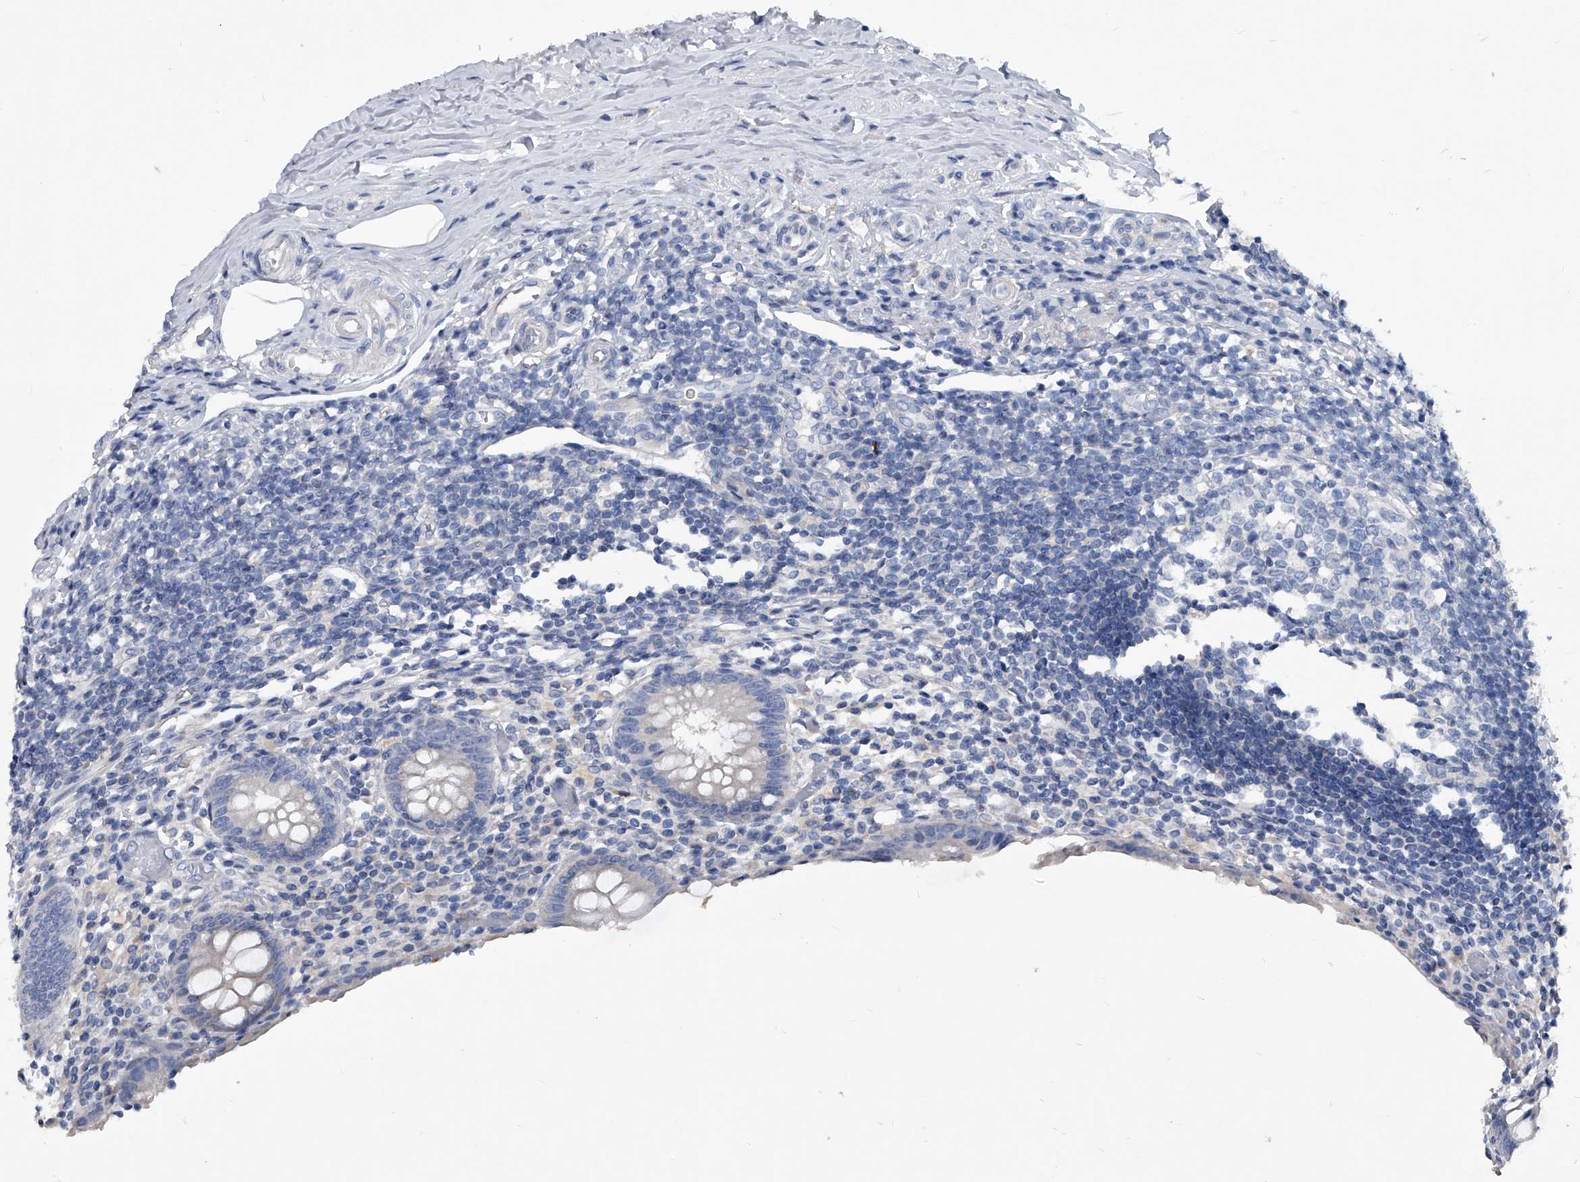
{"staining": {"intensity": "negative", "quantity": "none", "location": "none"}, "tissue": "appendix", "cell_type": "Glandular cells", "image_type": "normal", "snomed": [{"axis": "morphology", "description": "Normal tissue, NOS"}, {"axis": "topography", "description": "Appendix"}], "caption": "Immunohistochemistry (IHC) image of unremarkable appendix stained for a protein (brown), which displays no expression in glandular cells.", "gene": "SPP1", "patient": {"sex": "female", "age": 17}}